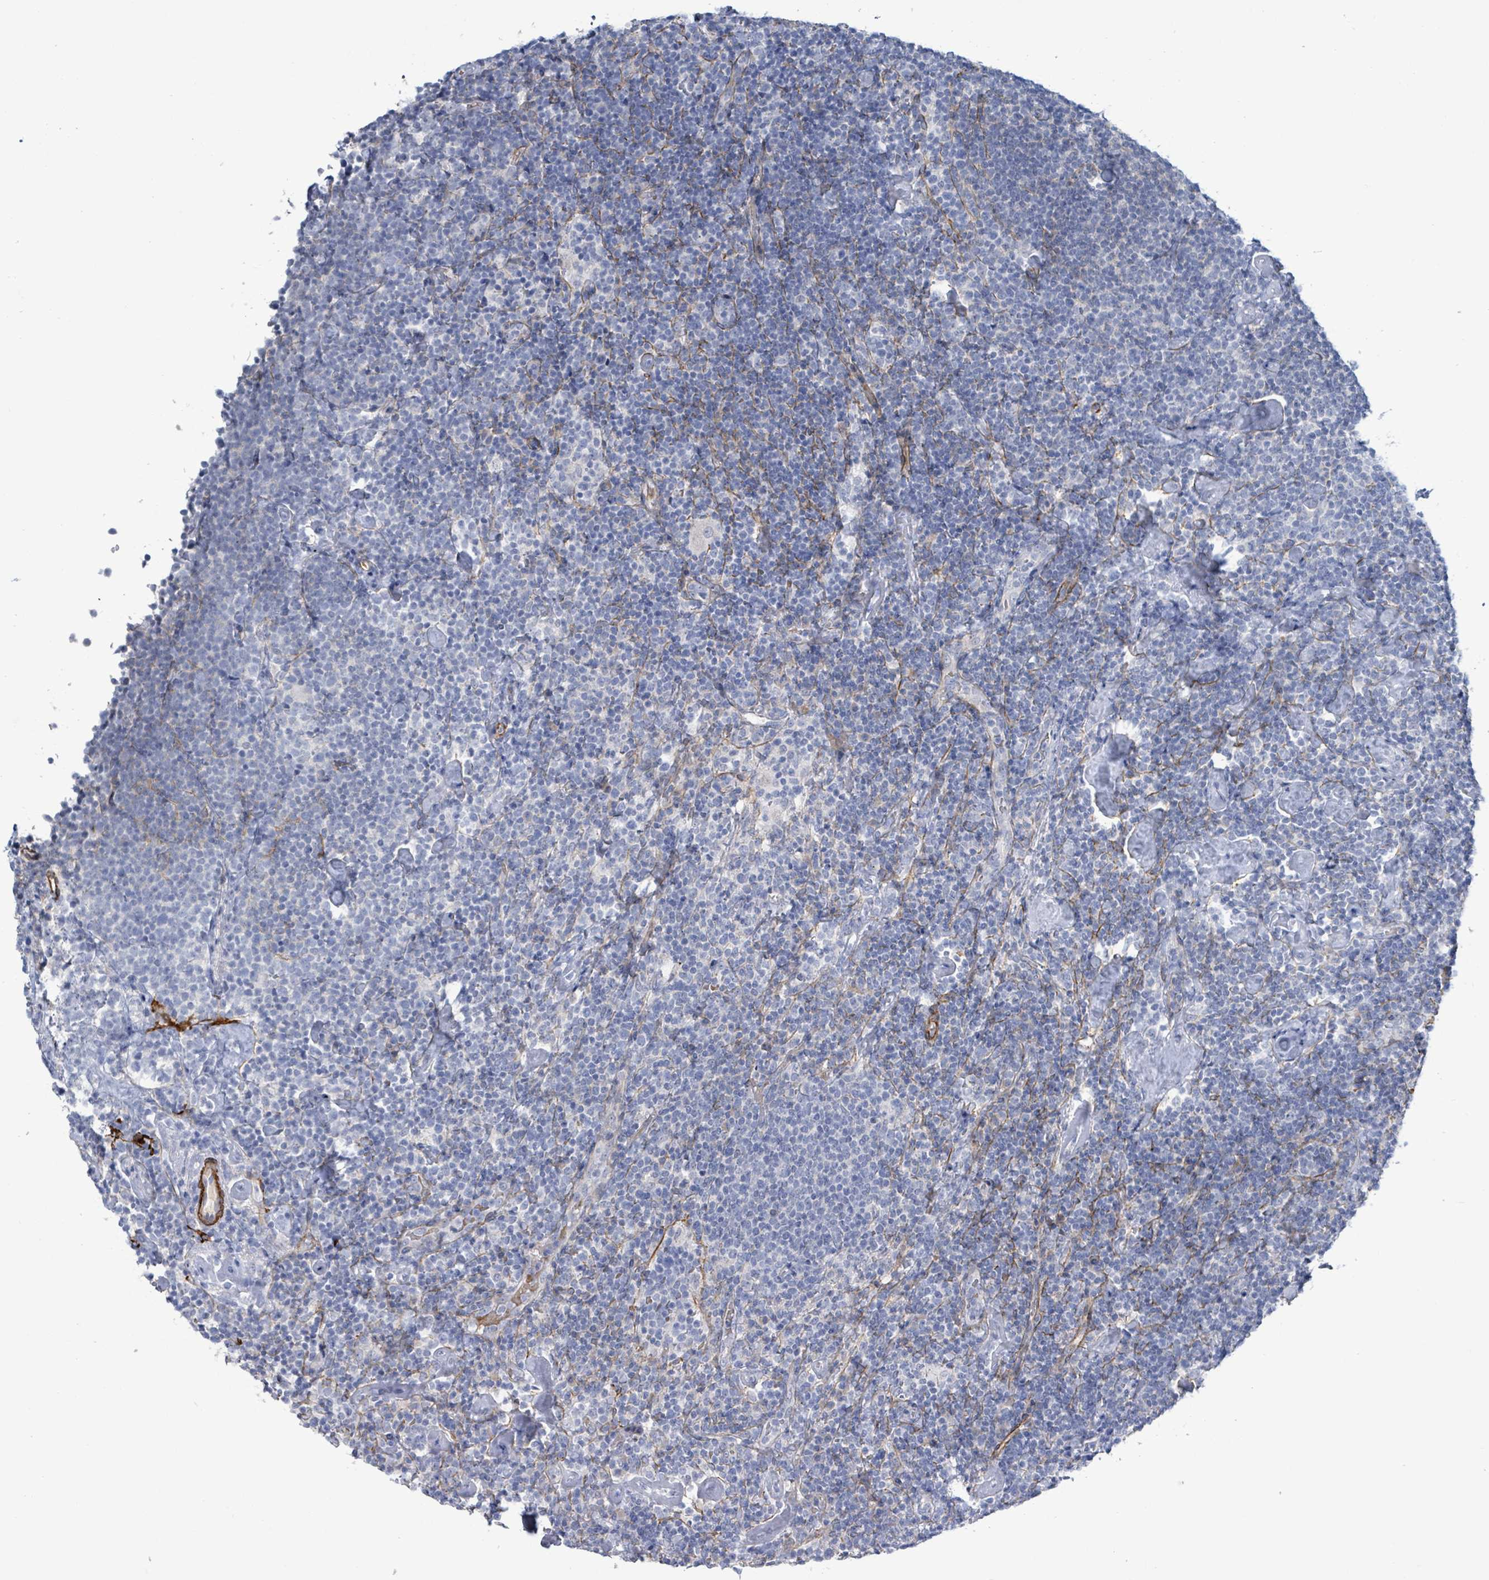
{"staining": {"intensity": "negative", "quantity": "none", "location": "none"}, "tissue": "lymphoma", "cell_type": "Tumor cells", "image_type": "cancer", "snomed": [{"axis": "morphology", "description": "Malignant lymphoma, non-Hodgkin's type, High grade"}, {"axis": "topography", "description": "Lymph node"}], "caption": "The IHC image has no significant expression in tumor cells of high-grade malignant lymphoma, non-Hodgkin's type tissue.", "gene": "DMRTC1B", "patient": {"sex": "male", "age": 61}}